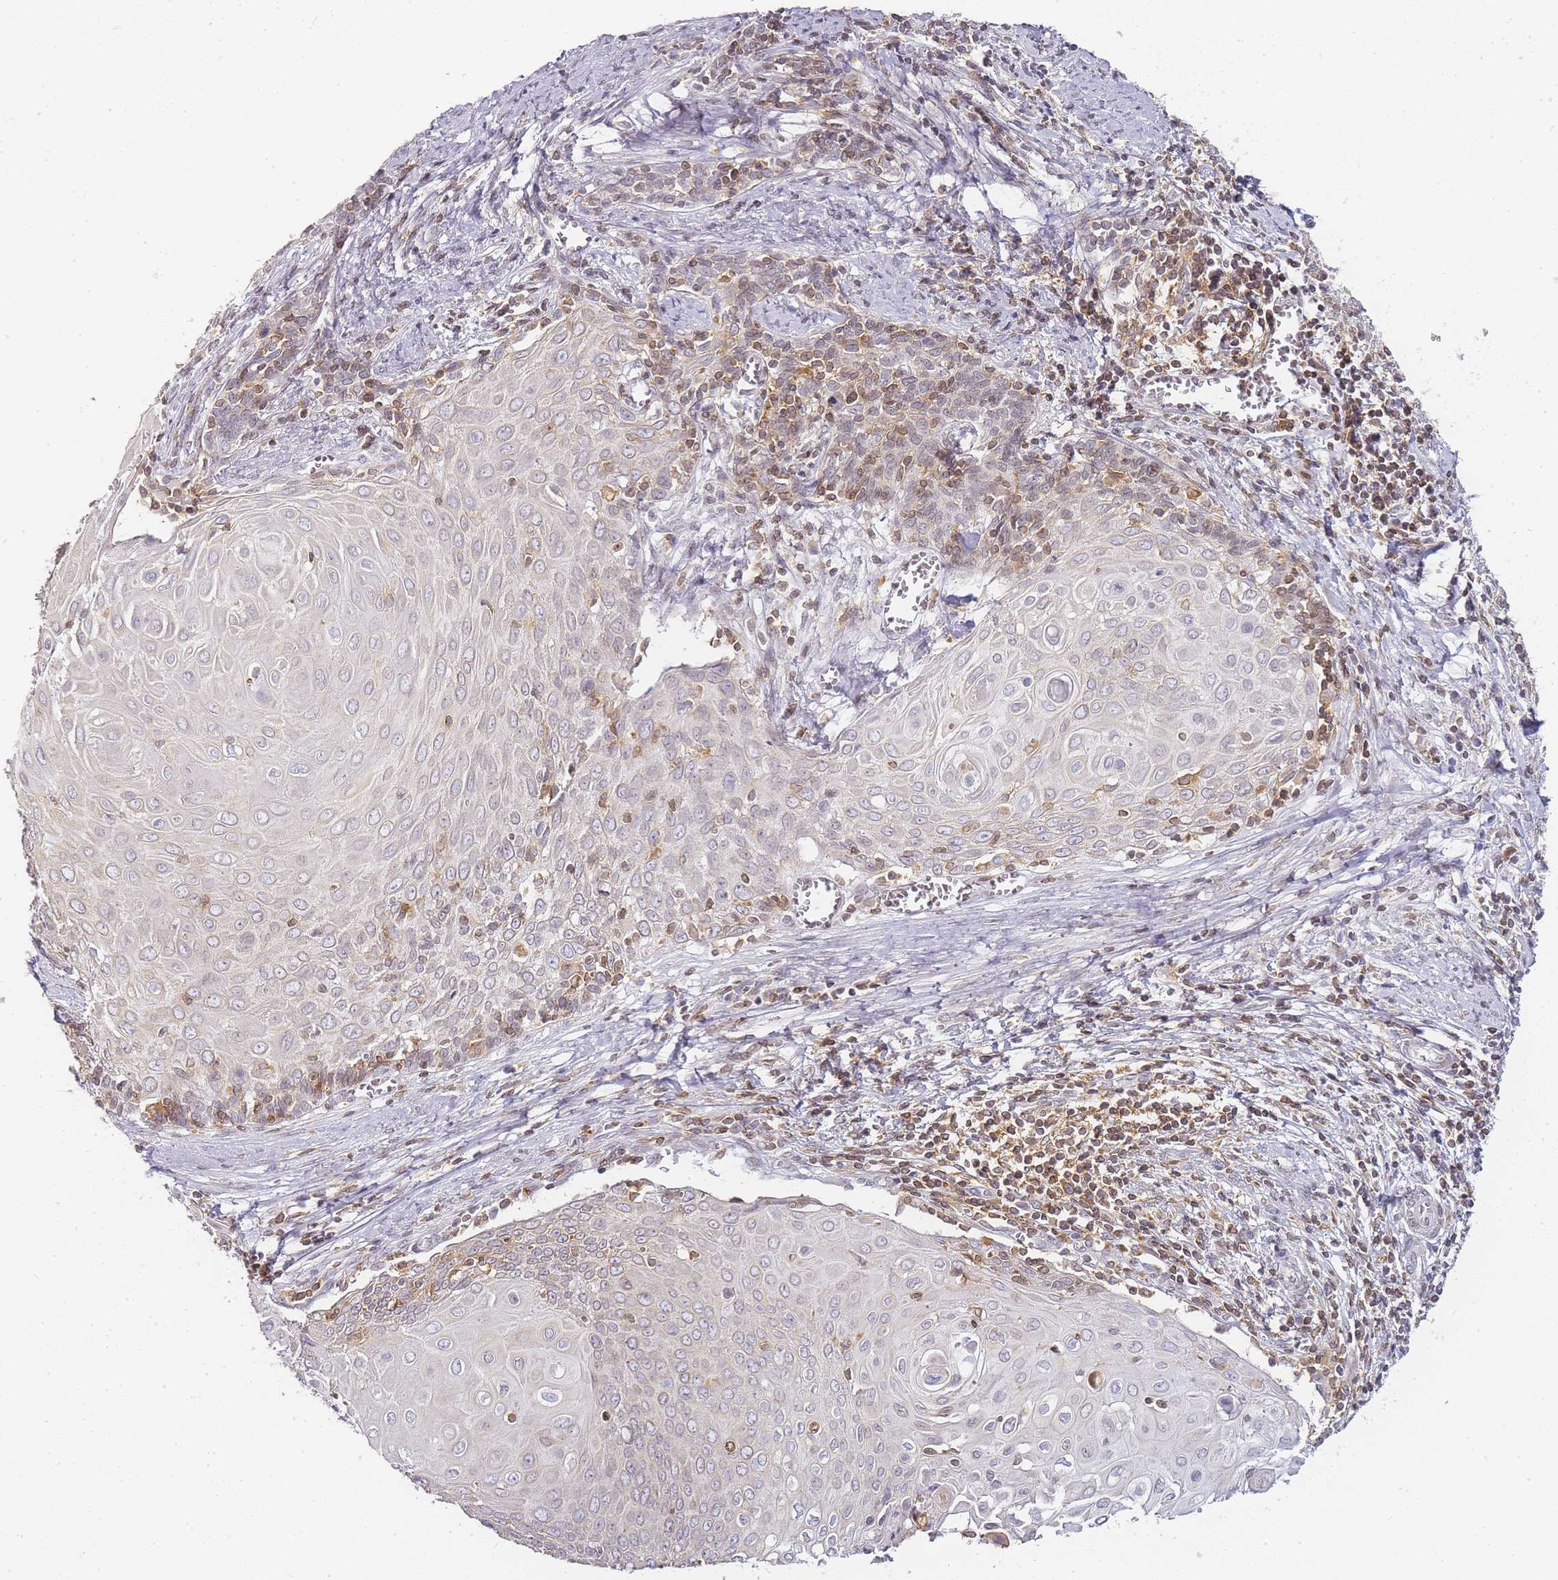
{"staining": {"intensity": "negative", "quantity": "none", "location": "none"}, "tissue": "cervical cancer", "cell_type": "Tumor cells", "image_type": "cancer", "snomed": [{"axis": "morphology", "description": "Squamous cell carcinoma, NOS"}, {"axis": "topography", "description": "Cervix"}], "caption": "This is a histopathology image of immunohistochemistry (IHC) staining of cervical cancer, which shows no positivity in tumor cells.", "gene": "JAKMIP1", "patient": {"sex": "female", "age": 39}}